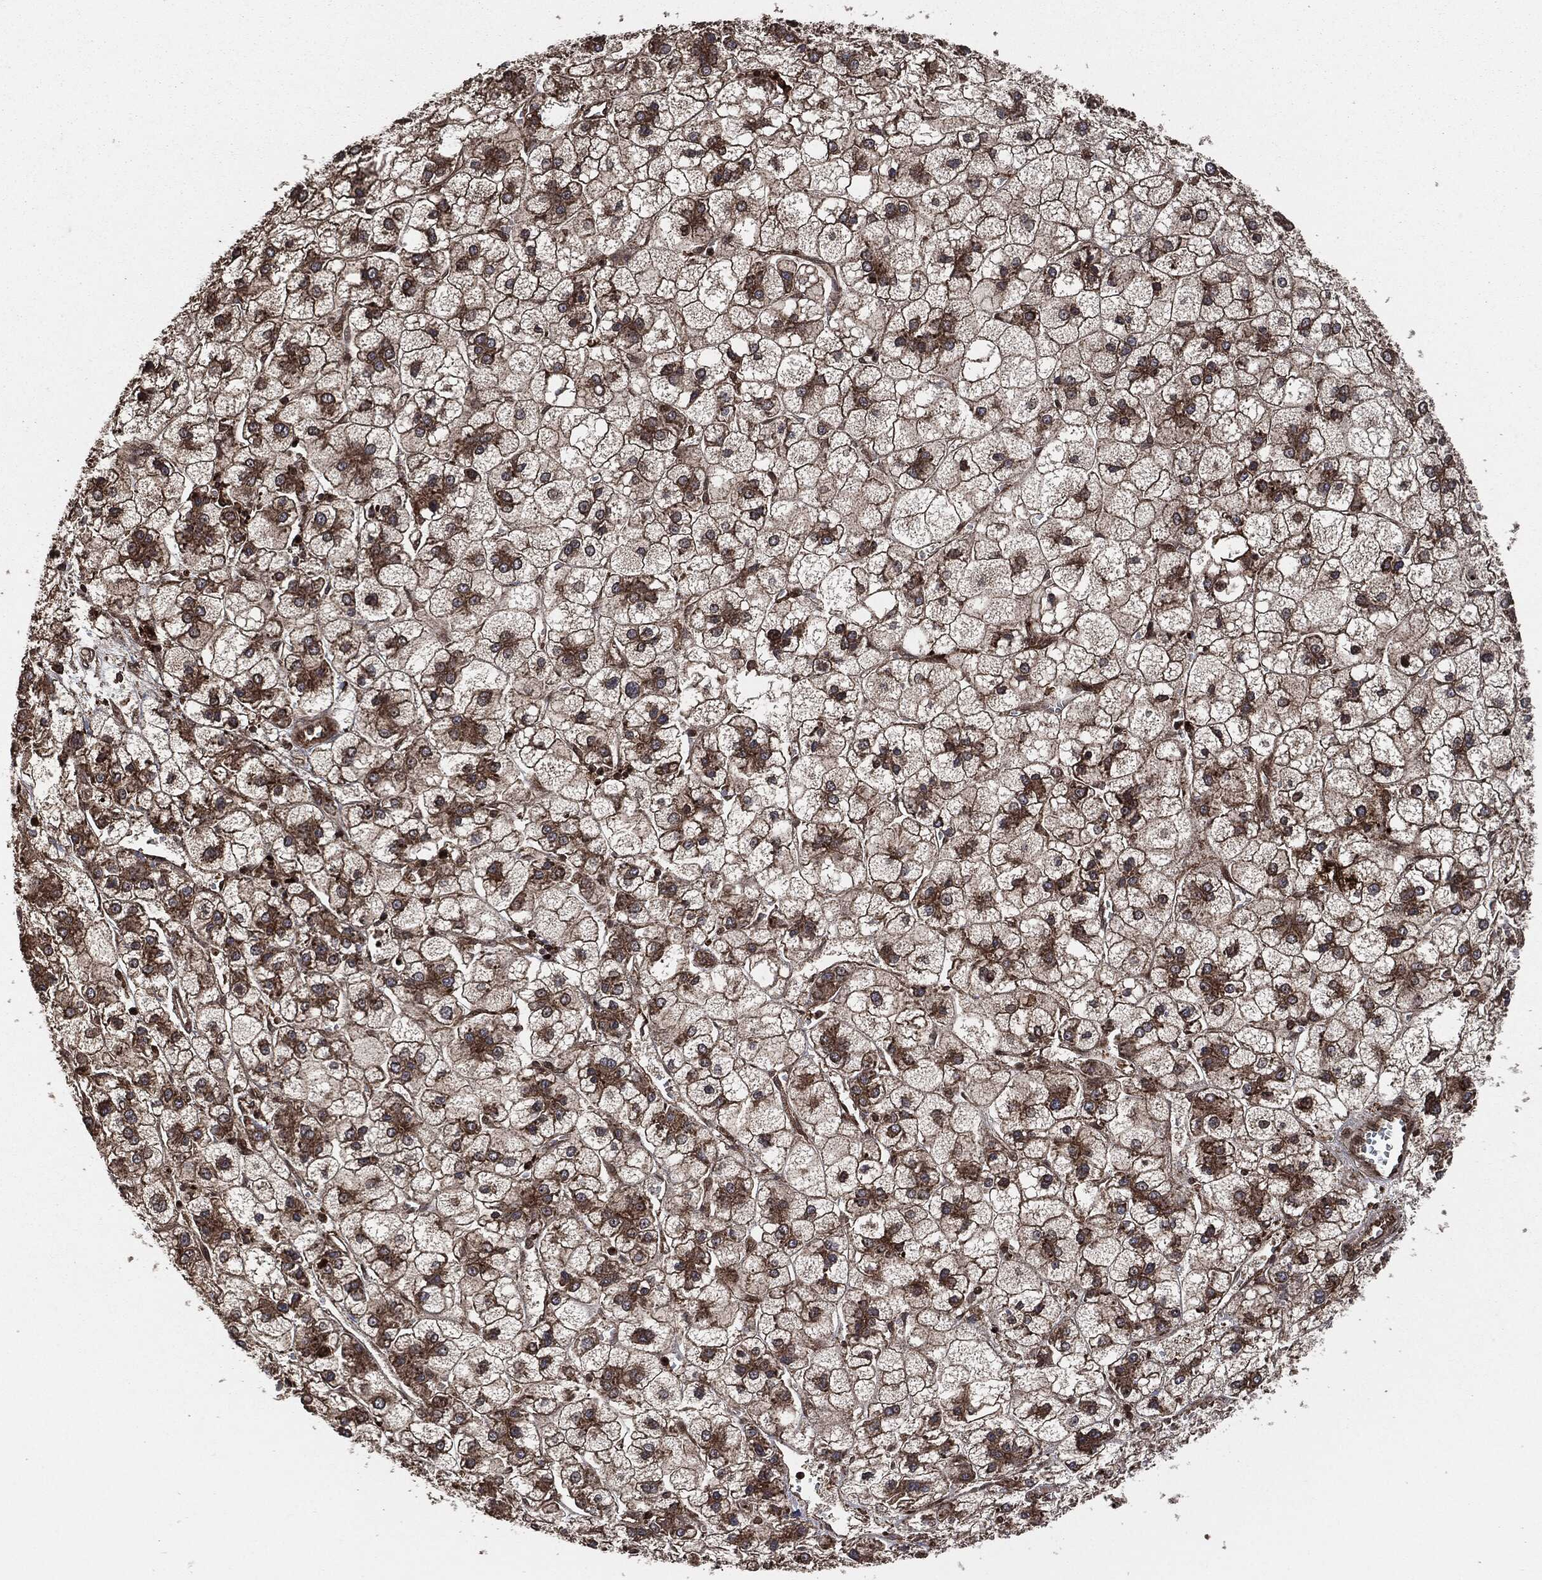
{"staining": {"intensity": "moderate", "quantity": "25%-75%", "location": "cytoplasmic/membranous"}, "tissue": "liver cancer", "cell_type": "Tumor cells", "image_type": "cancer", "snomed": [{"axis": "morphology", "description": "Carcinoma, Hepatocellular, NOS"}, {"axis": "topography", "description": "Liver"}], "caption": "Protein expression analysis of liver cancer shows moderate cytoplasmic/membranous expression in approximately 25%-75% of tumor cells.", "gene": "IFIT1", "patient": {"sex": "male", "age": 73}}